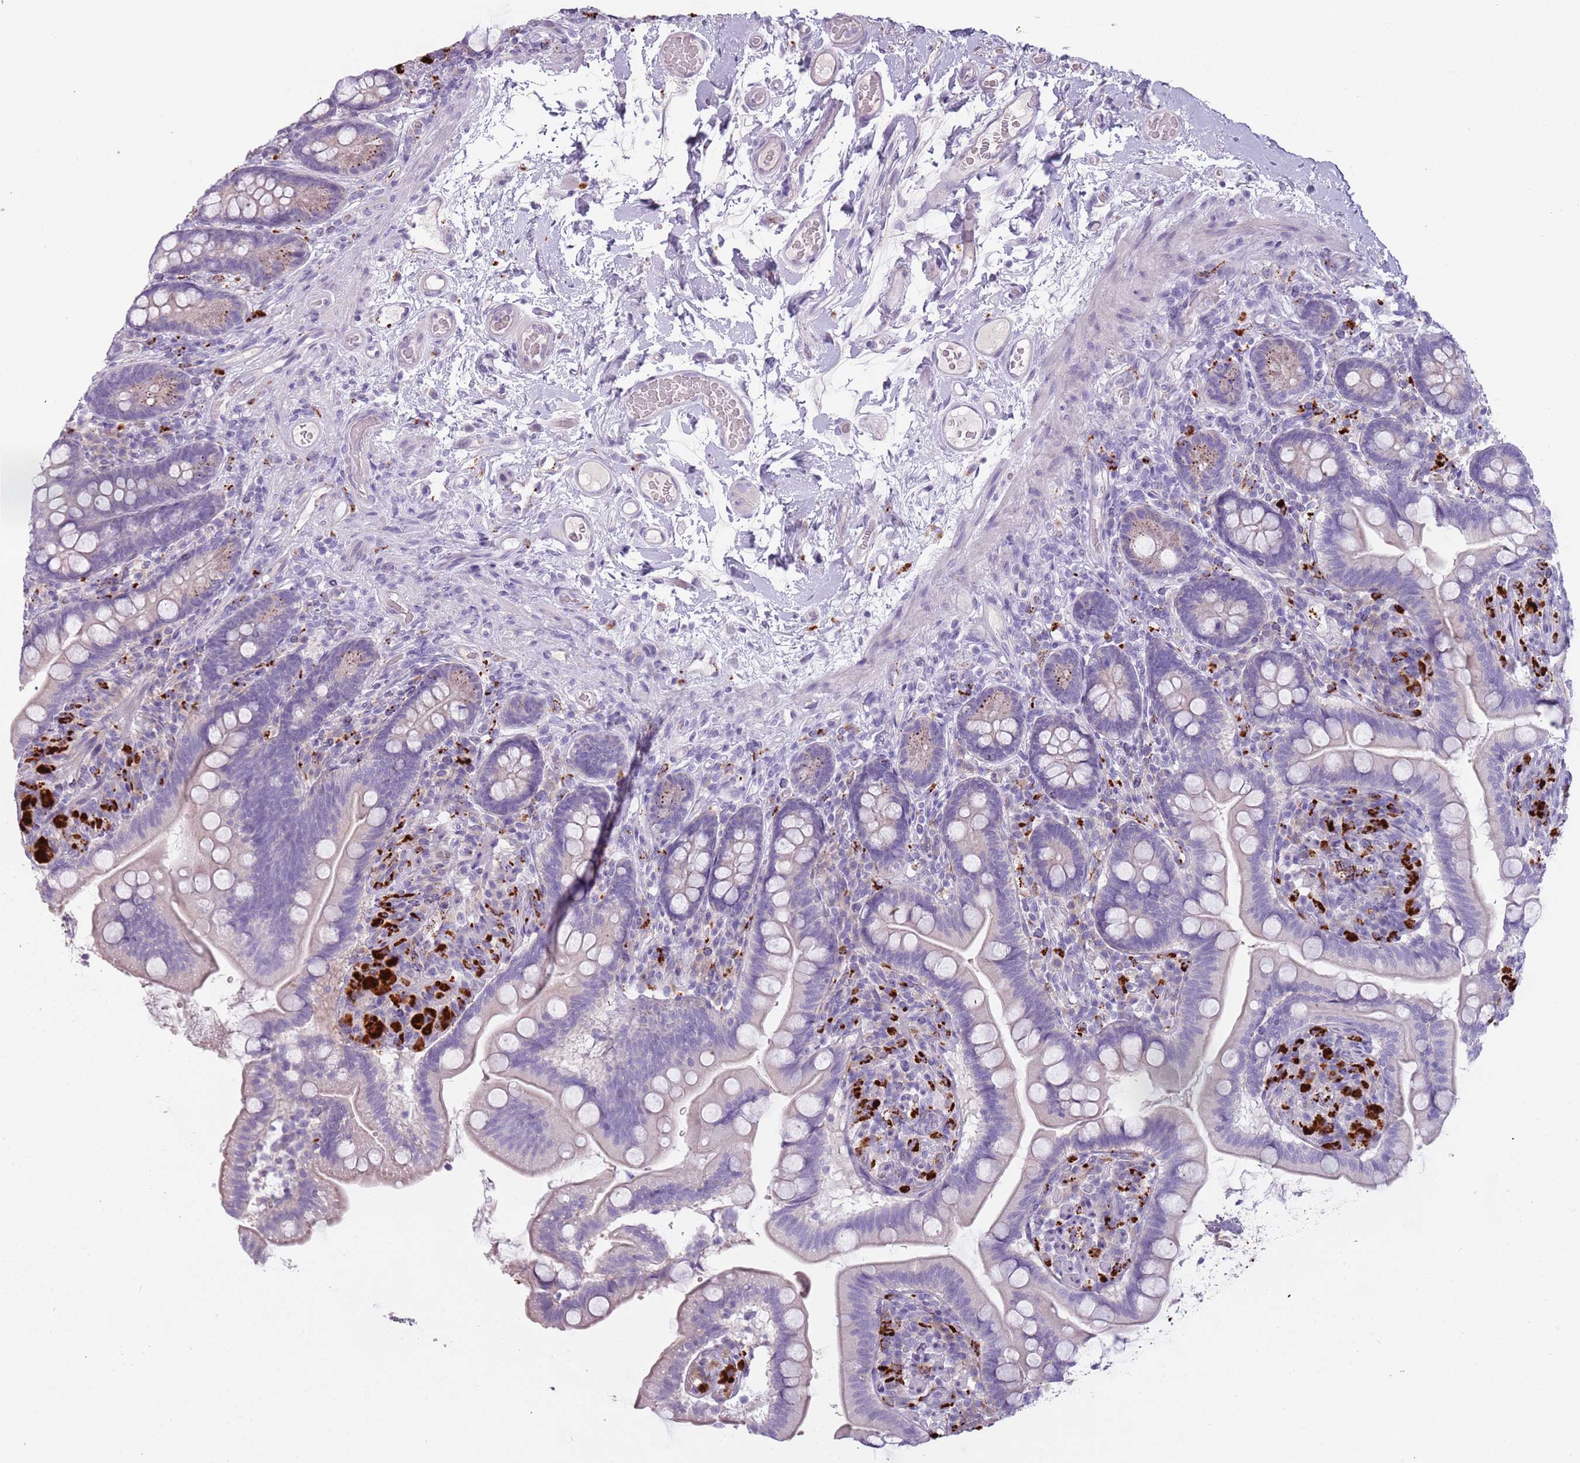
{"staining": {"intensity": "weak", "quantity": "<25%", "location": "cytoplasmic/membranous"}, "tissue": "small intestine", "cell_type": "Glandular cells", "image_type": "normal", "snomed": [{"axis": "morphology", "description": "Normal tissue, NOS"}, {"axis": "topography", "description": "Small intestine"}], "caption": "A photomicrograph of small intestine stained for a protein demonstrates no brown staining in glandular cells. Brightfield microscopy of IHC stained with DAB (3,3'-diaminobenzidine) (brown) and hematoxylin (blue), captured at high magnification.", "gene": "NWD2", "patient": {"sex": "female", "age": 64}}